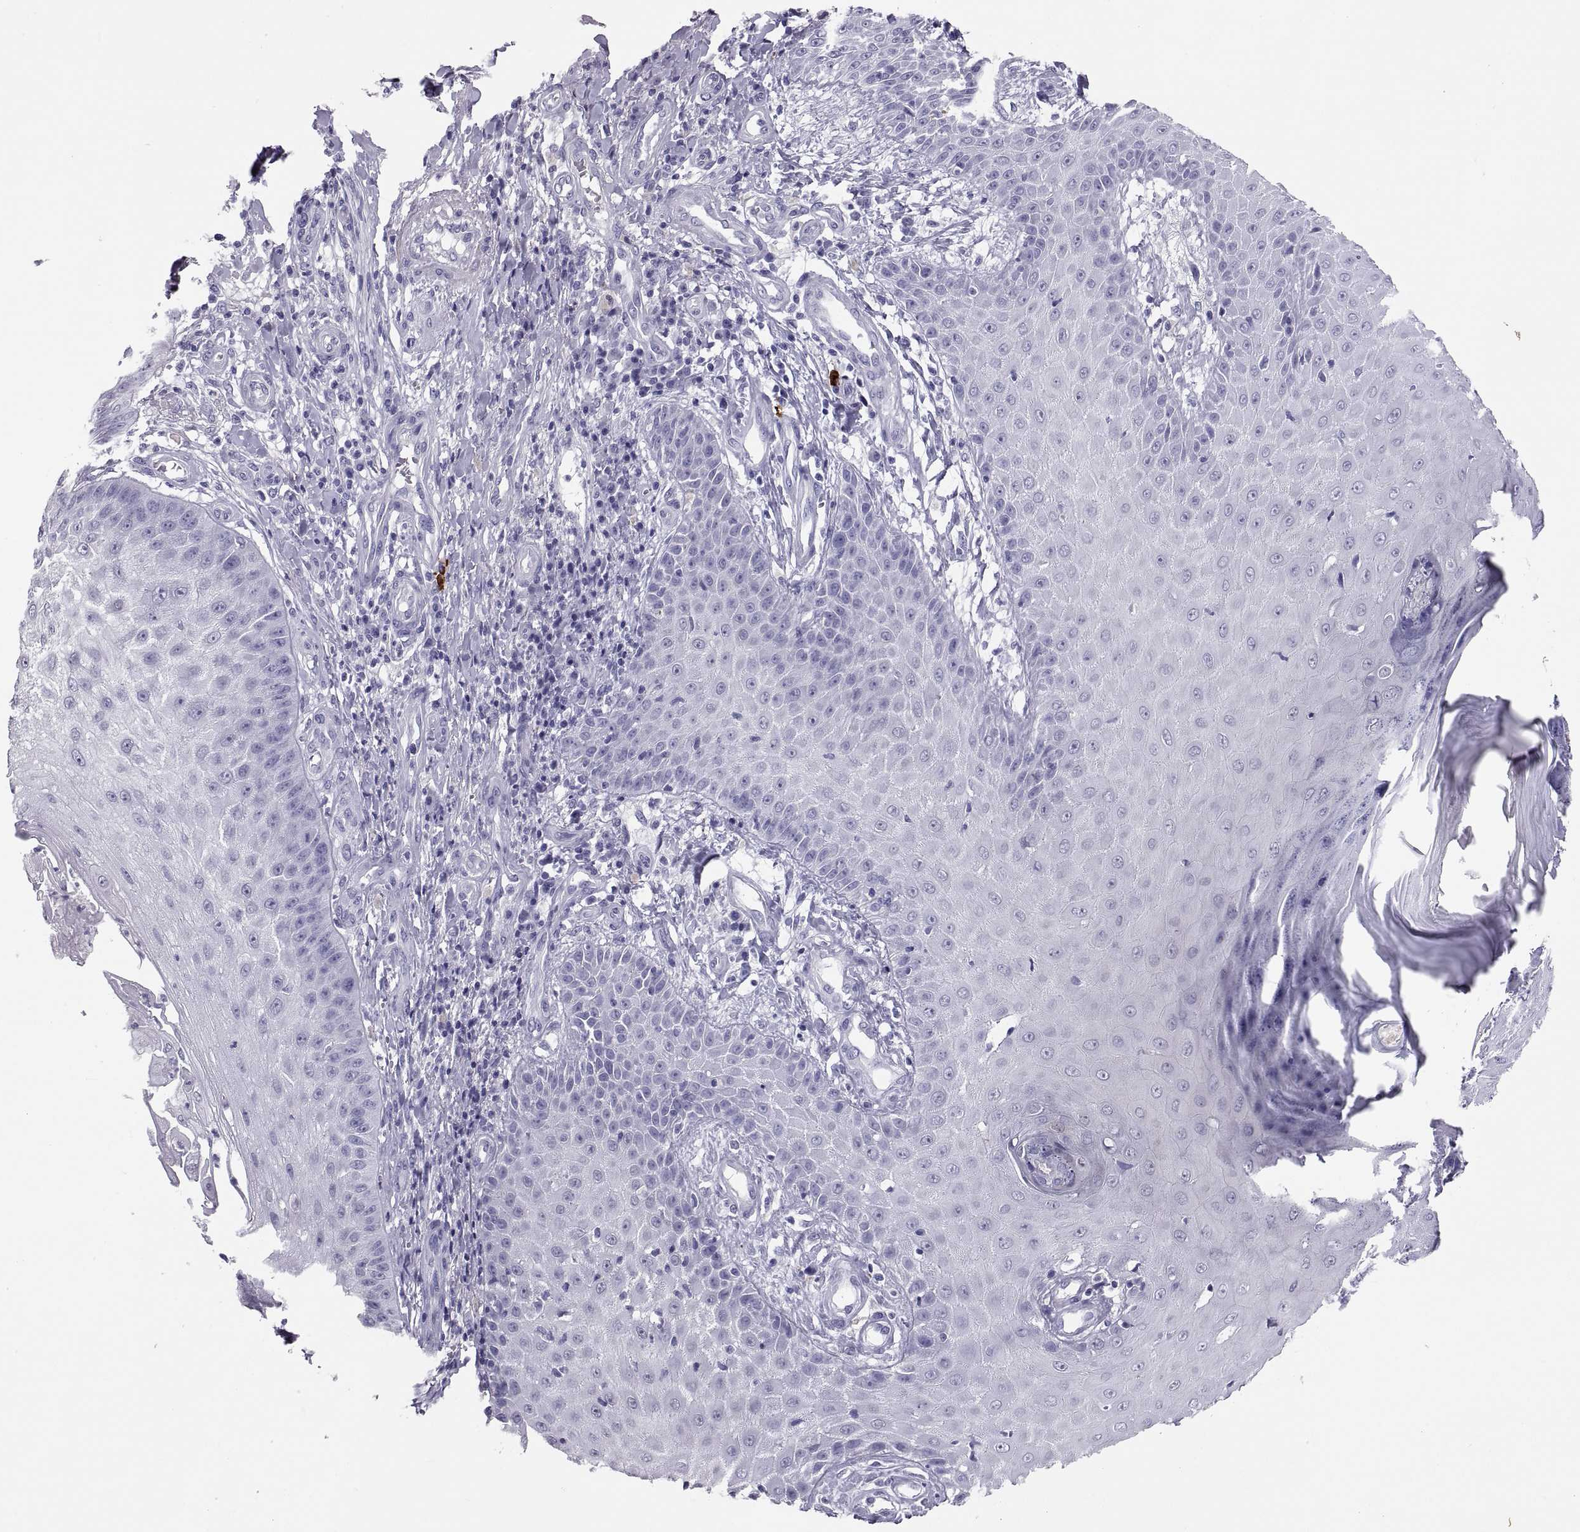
{"staining": {"intensity": "negative", "quantity": "none", "location": "none"}, "tissue": "skin cancer", "cell_type": "Tumor cells", "image_type": "cancer", "snomed": [{"axis": "morphology", "description": "Squamous cell carcinoma, NOS"}, {"axis": "topography", "description": "Skin"}], "caption": "Immunohistochemistry image of skin squamous cell carcinoma stained for a protein (brown), which demonstrates no staining in tumor cells.", "gene": "IGSF1", "patient": {"sex": "male", "age": 70}}